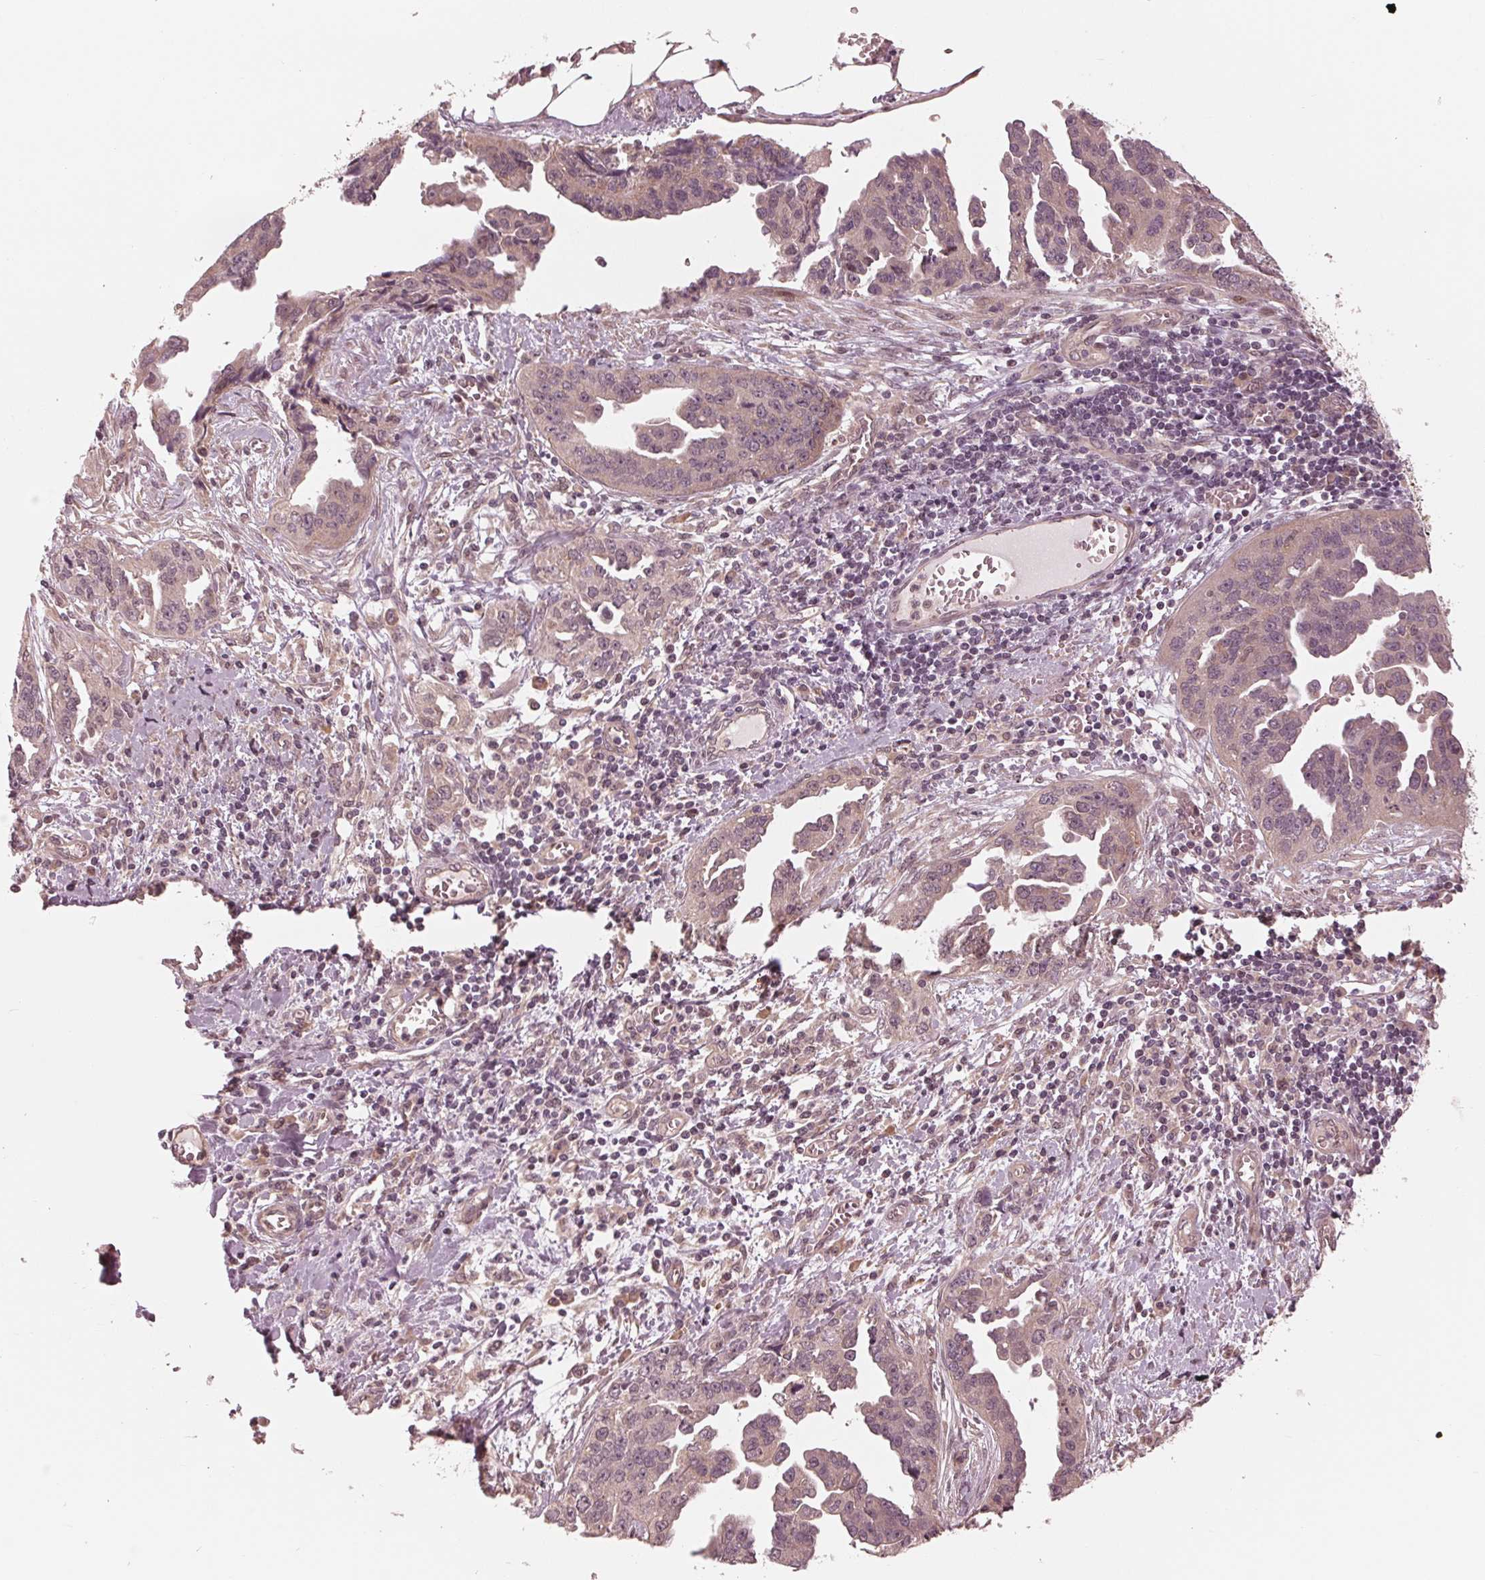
{"staining": {"intensity": "weak", "quantity": "25%-75%", "location": "cytoplasmic/membranous"}, "tissue": "ovarian cancer", "cell_type": "Tumor cells", "image_type": "cancer", "snomed": [{"axis": "morphology", "description": "Cystadenocarcinoma, serous, NOS"}, {"axis": "topography", "description": "Ovary"}], "caption": "About 25%-75% of tumor cells in ovarian cancer display weak cytoplasmic/membranous protein positivity as visualized by brown immunohistochemical staining.", "gene": "ZNF471", "patient": {"sex": "female", "age": 75}}